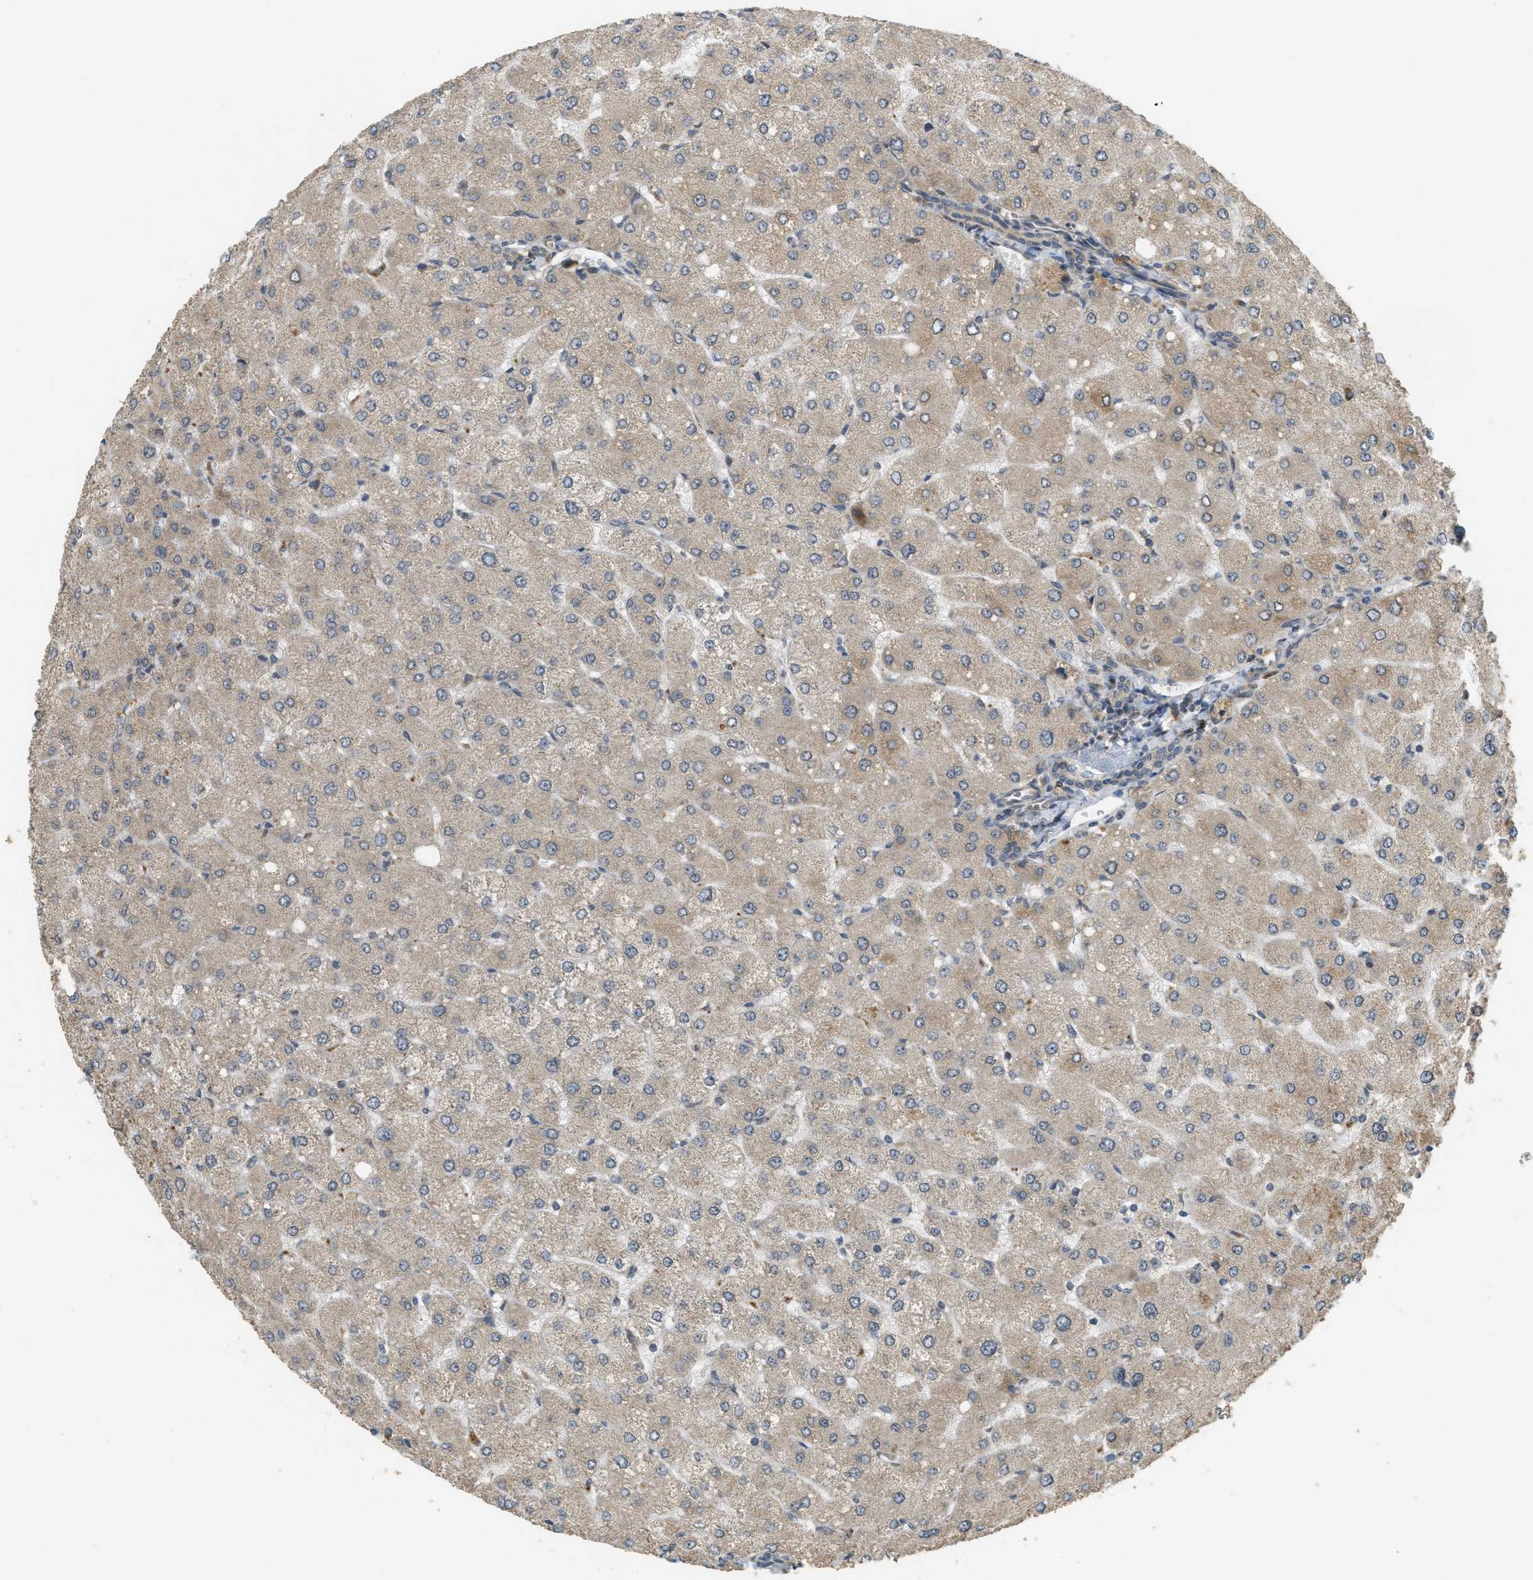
{"staining": {"intensity": "negative", "quantity": "none", "location": "none"}, "tissue": "liver", "cell_type": "Cholangiocytes", "image_type": "normal", "snomed": [{"axis": "morphology", "description": "Normal tissue, NOS"}, {"axis": "topography", "description": "Liver"}], "caption": "Immunohistochemistry (IHC) image of unremarkable liver: human liver stained with DAB exhibits no significant protein staining in cholangiocytes. Nuclei are stained in blue.", "gene": "PRKD1", "patient": {"sex": "male", "age": 55}}